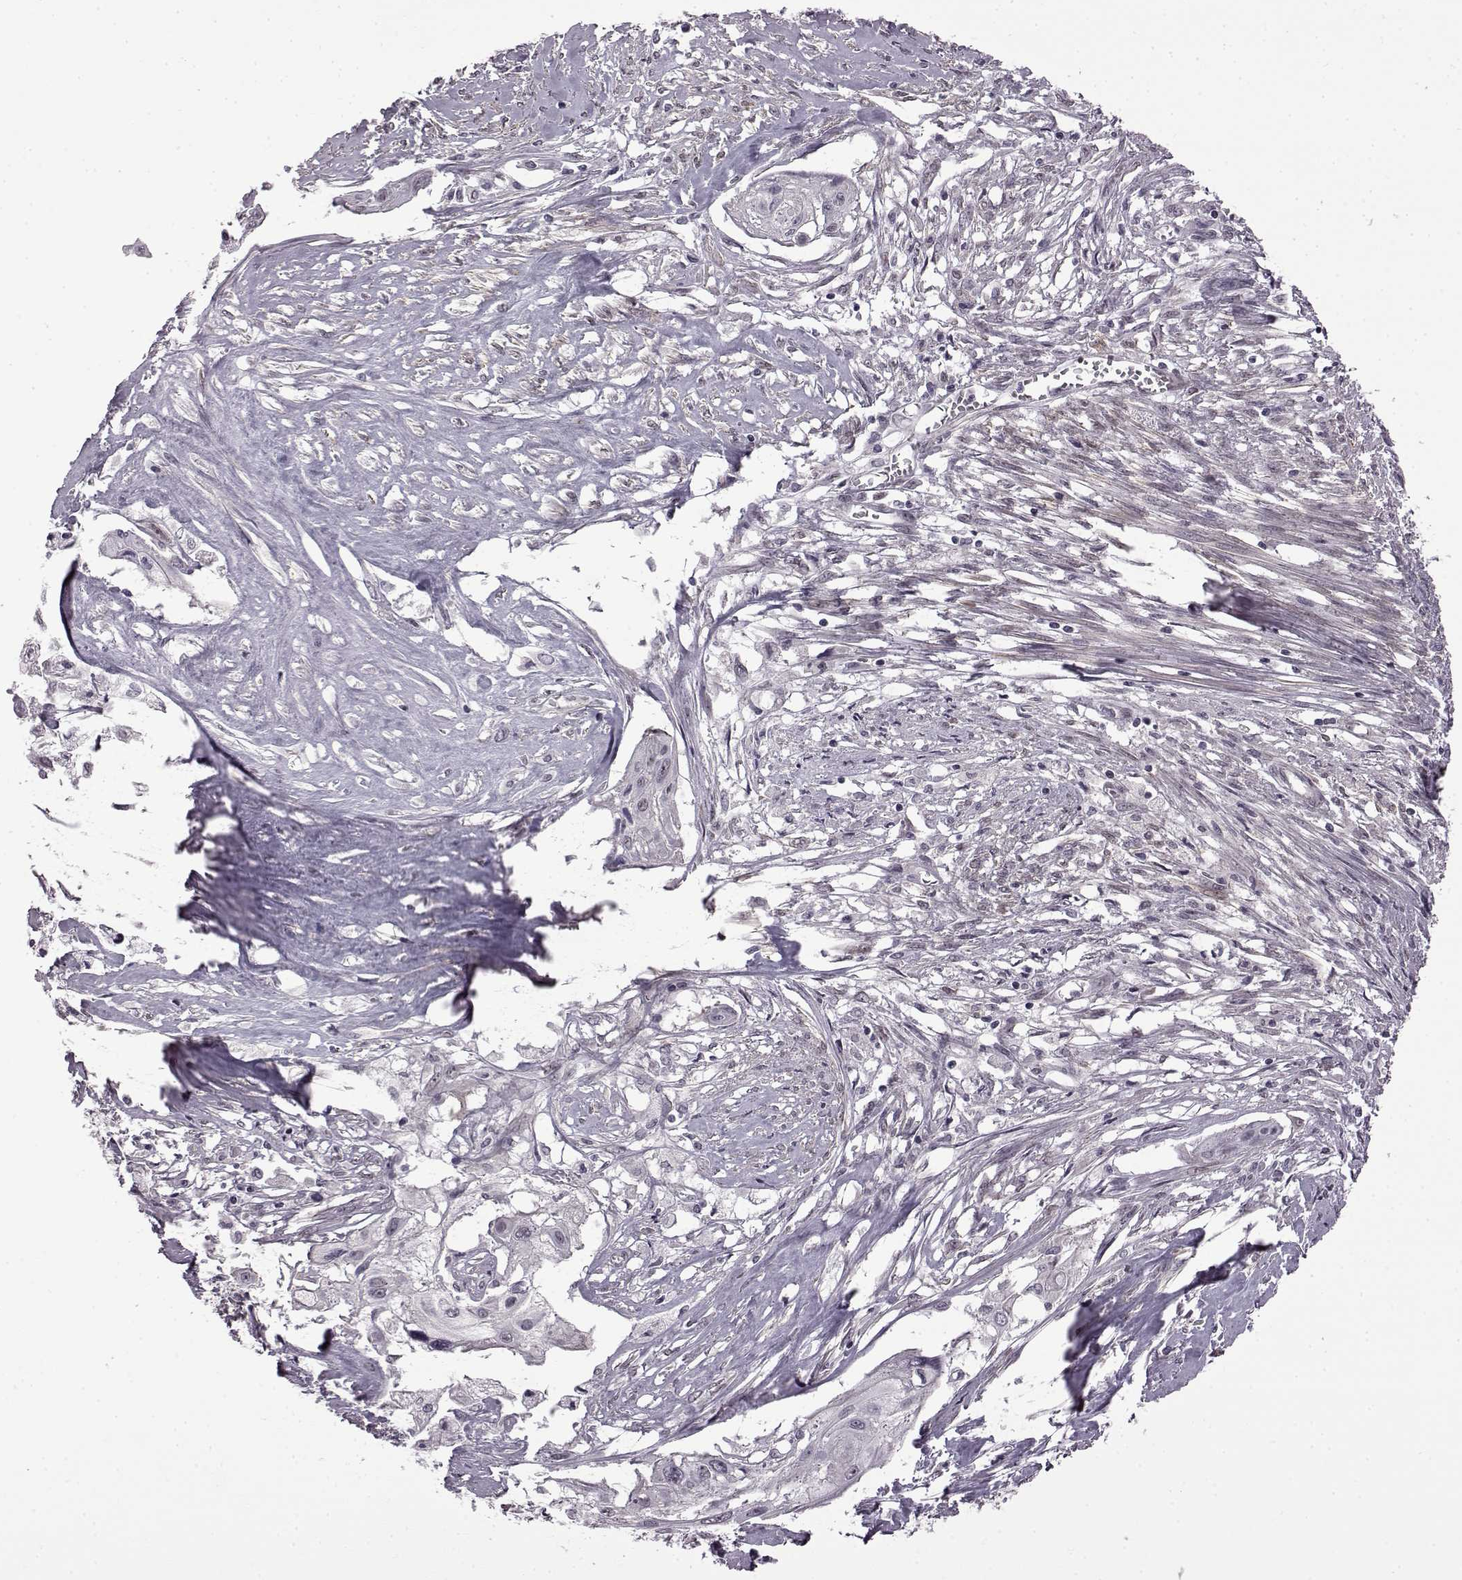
{"staining": {"intensity": "negative", "quantity": "none", "location": "none"}, "tissue": "cervical cancer", "cell_type": "Tumor cells", "image_type": "cancer", "snomed": [{"axis": "morphology", "description": "Squamous cell carcinoma, NOS"}, {"axis": "topography", "description": "Cervix"}], "caption": "IHC photomicrograph of neoplastic tissue: human cervical cancer stained with DAB displays no significant protein positivity in tumor cells.", "gene": "SYNPO2", "patient": {"sex": "female", "age": 49}}